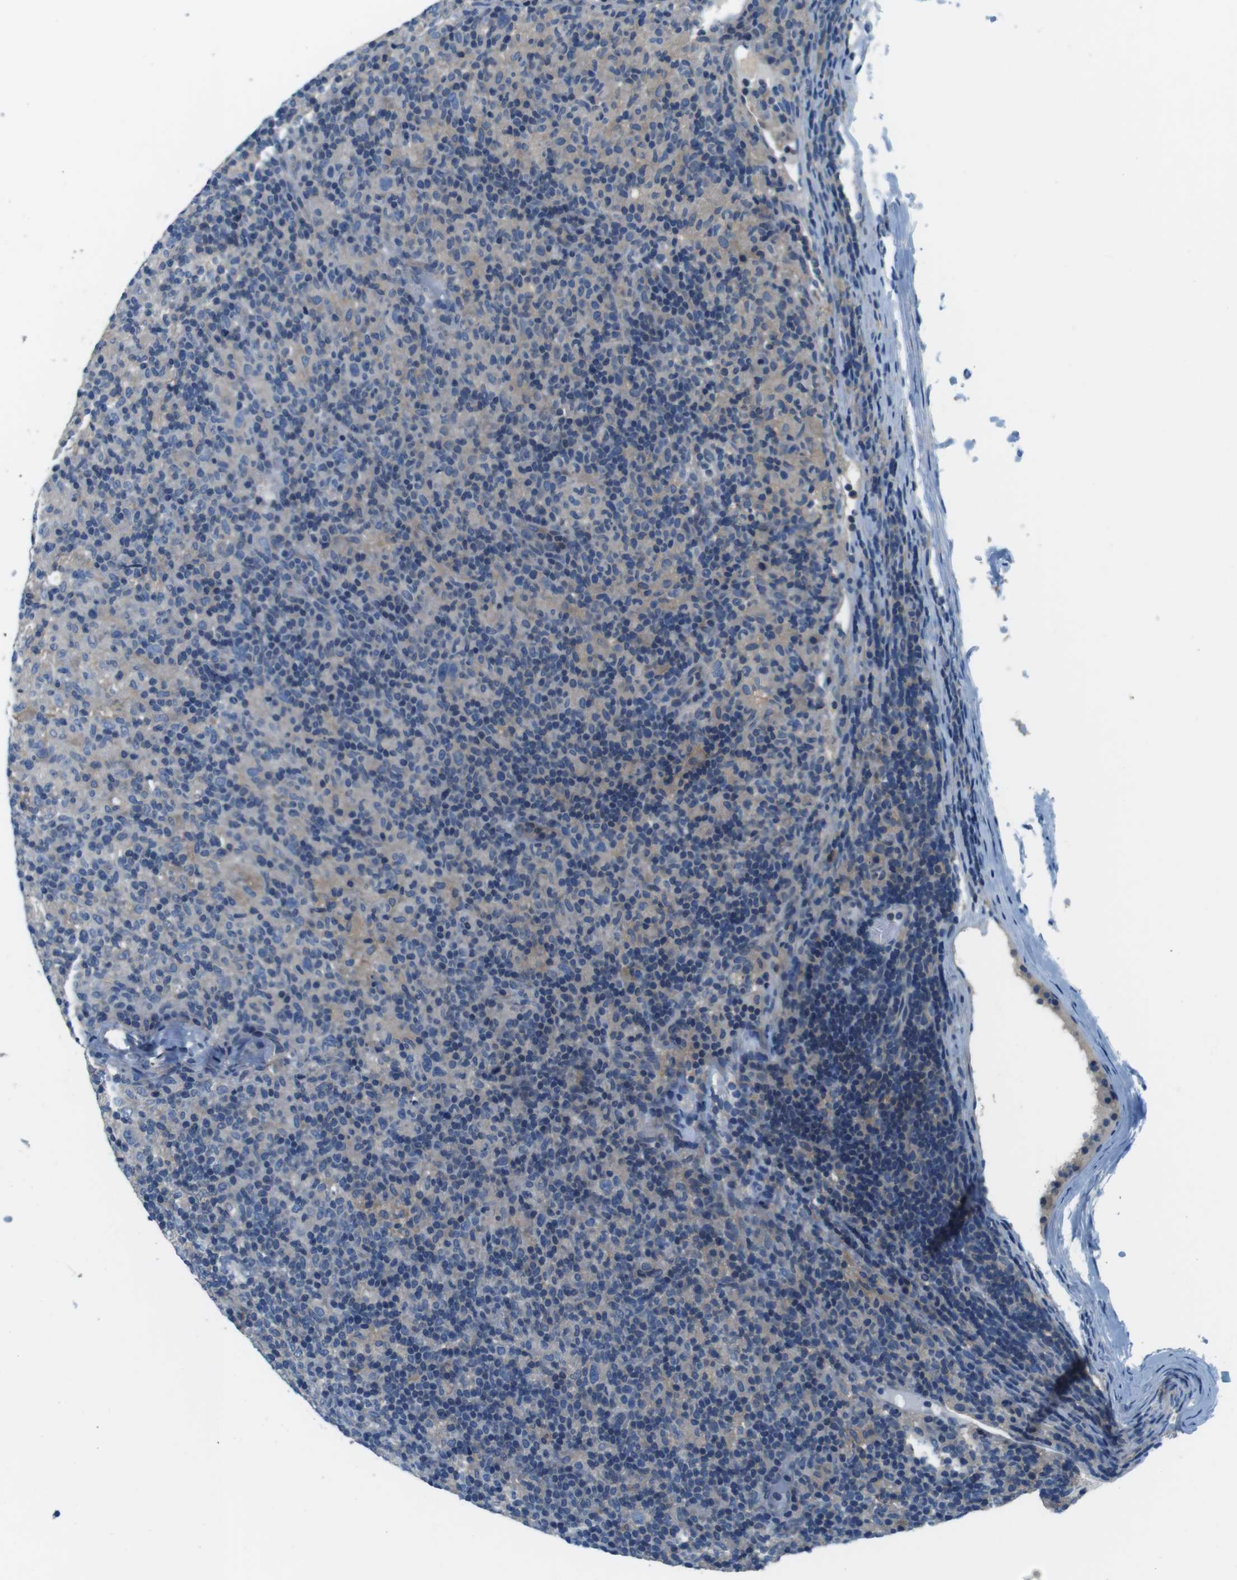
{"staining": {"intensity": "negative", "quantity": "none", "location": "none"}, "tissue": "lymphoma", "cell_type": "Tumor cells", "image_type": "cancer", "snomed": [{"axis": "morphology", "description": "Hodgkin's disease, NOS"}, {"axis": "topography", "description": "Lymph node"}], "caption": "Tumor cells show no significant expression in Hodgkin's disease.", "gene": "DENND4C", "patient": {"sex": "male", "age": 70}}